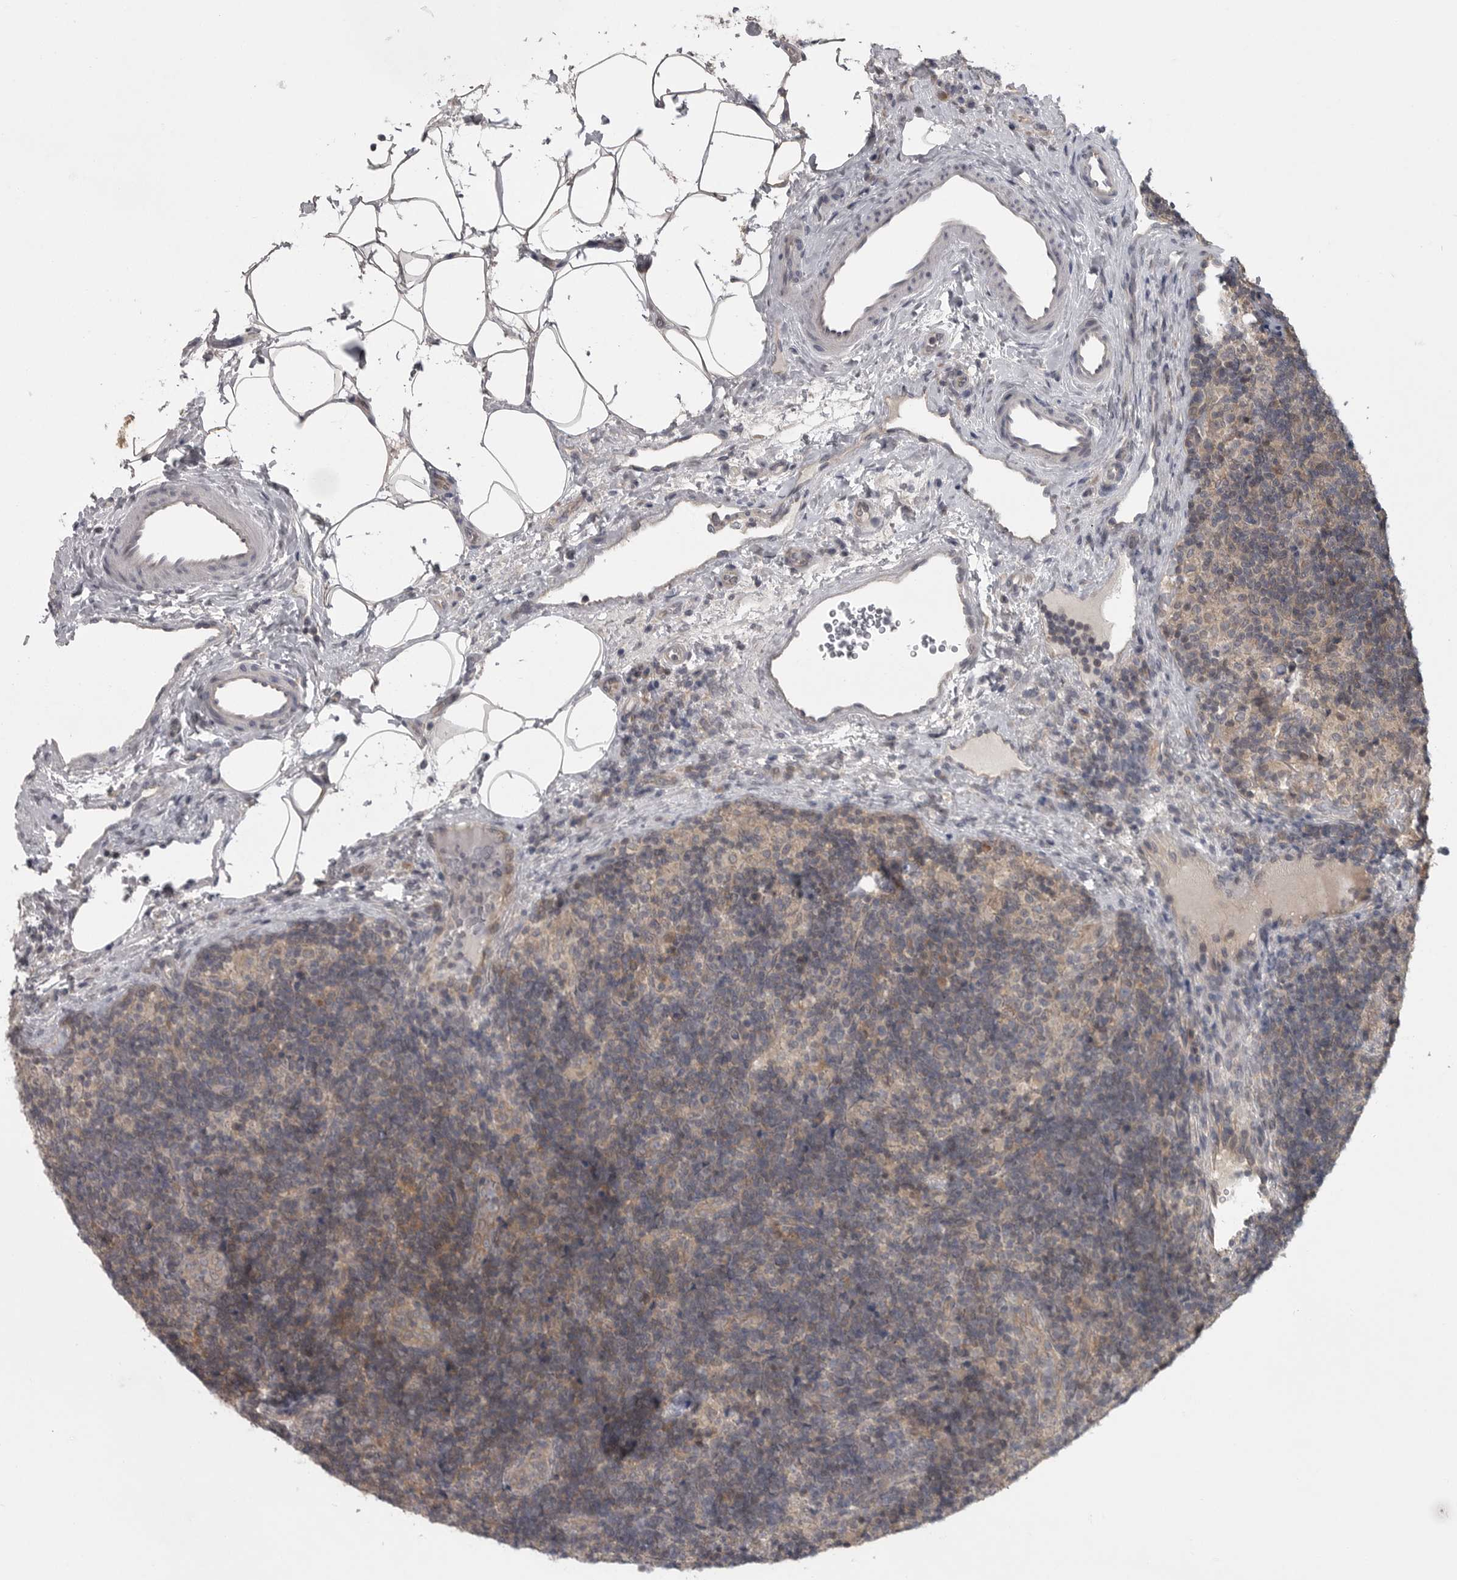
{"staining": {"intensity": "weak", "quantity": "<25%", "location": "cytoplasmic/membranous"}, "tissue": "lymph node", "cell_type": "Germinal center cells", "image_type": "normal", "snomed": [{"axis": "morphology", "description": "Normal tissue, NOS"}, {"axis": "topography", "description": "Lymph node"}], "caption": "This is an immunohistochemistry (IHC) histopathology image of unremarkable human lymph node. There is no staining in germinal center cells.", "gene": "PHF13", "patient": {"sex": "female", "age": 22}}